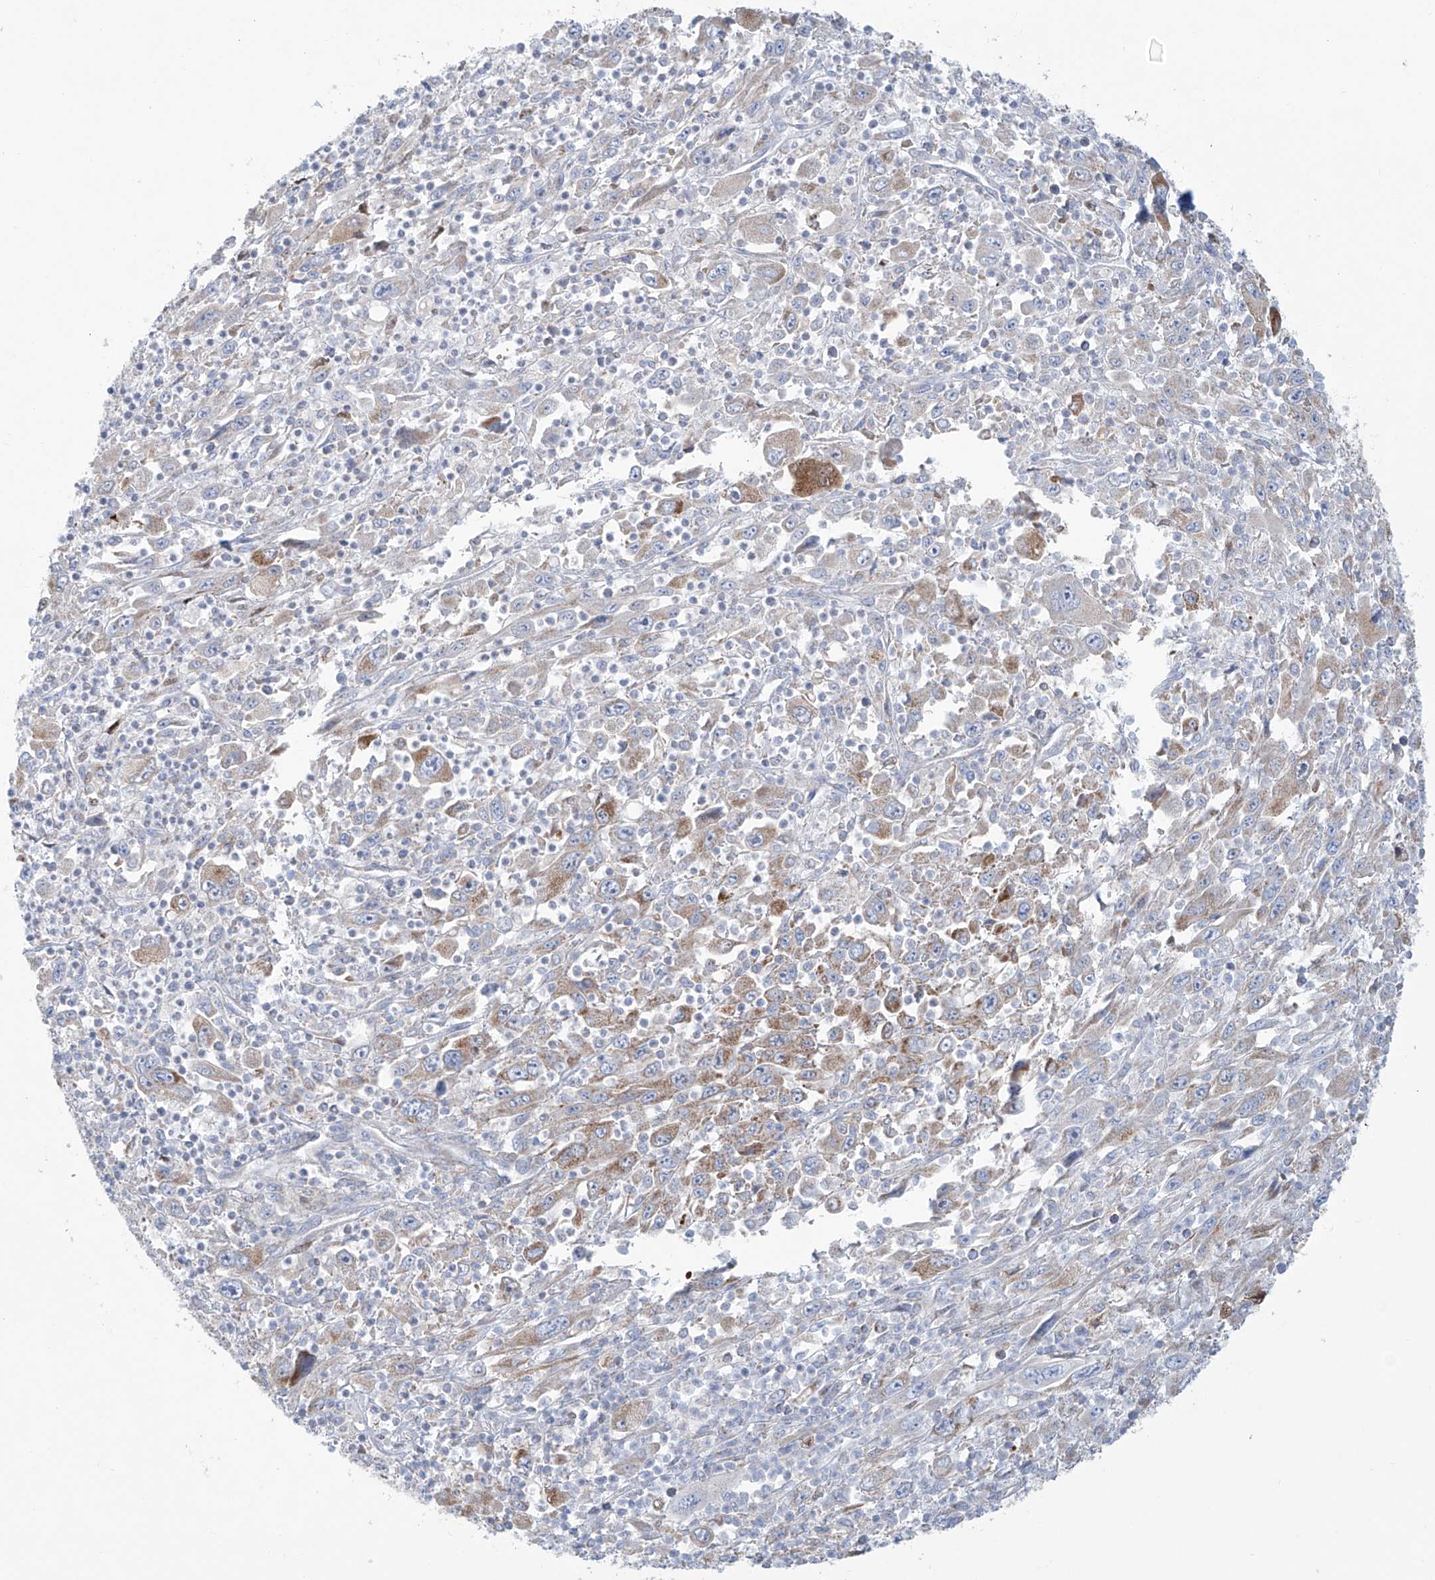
{"staining": {"intensity": "moderate", "quantity": "<25%", "location": "cytoplasmic/membranous"}, "tissue": "melanoma", "cell_type": "Tumor cells", "image_type": "cancer", "snomed": [{"axis": "morphology", "description": "Malignant melanoma, Metastatic site"}, {"axis": "topography", "description": "Skin"}], "caption": "Malignant melanoma (metastatic site) stained for a protein (brown) reveals moderate cytoplasmic/membranous positive expression in about <25% of tumor cells.", "gene": "ALDH6A1", "patient": {"sex": "female", "age": 56}}